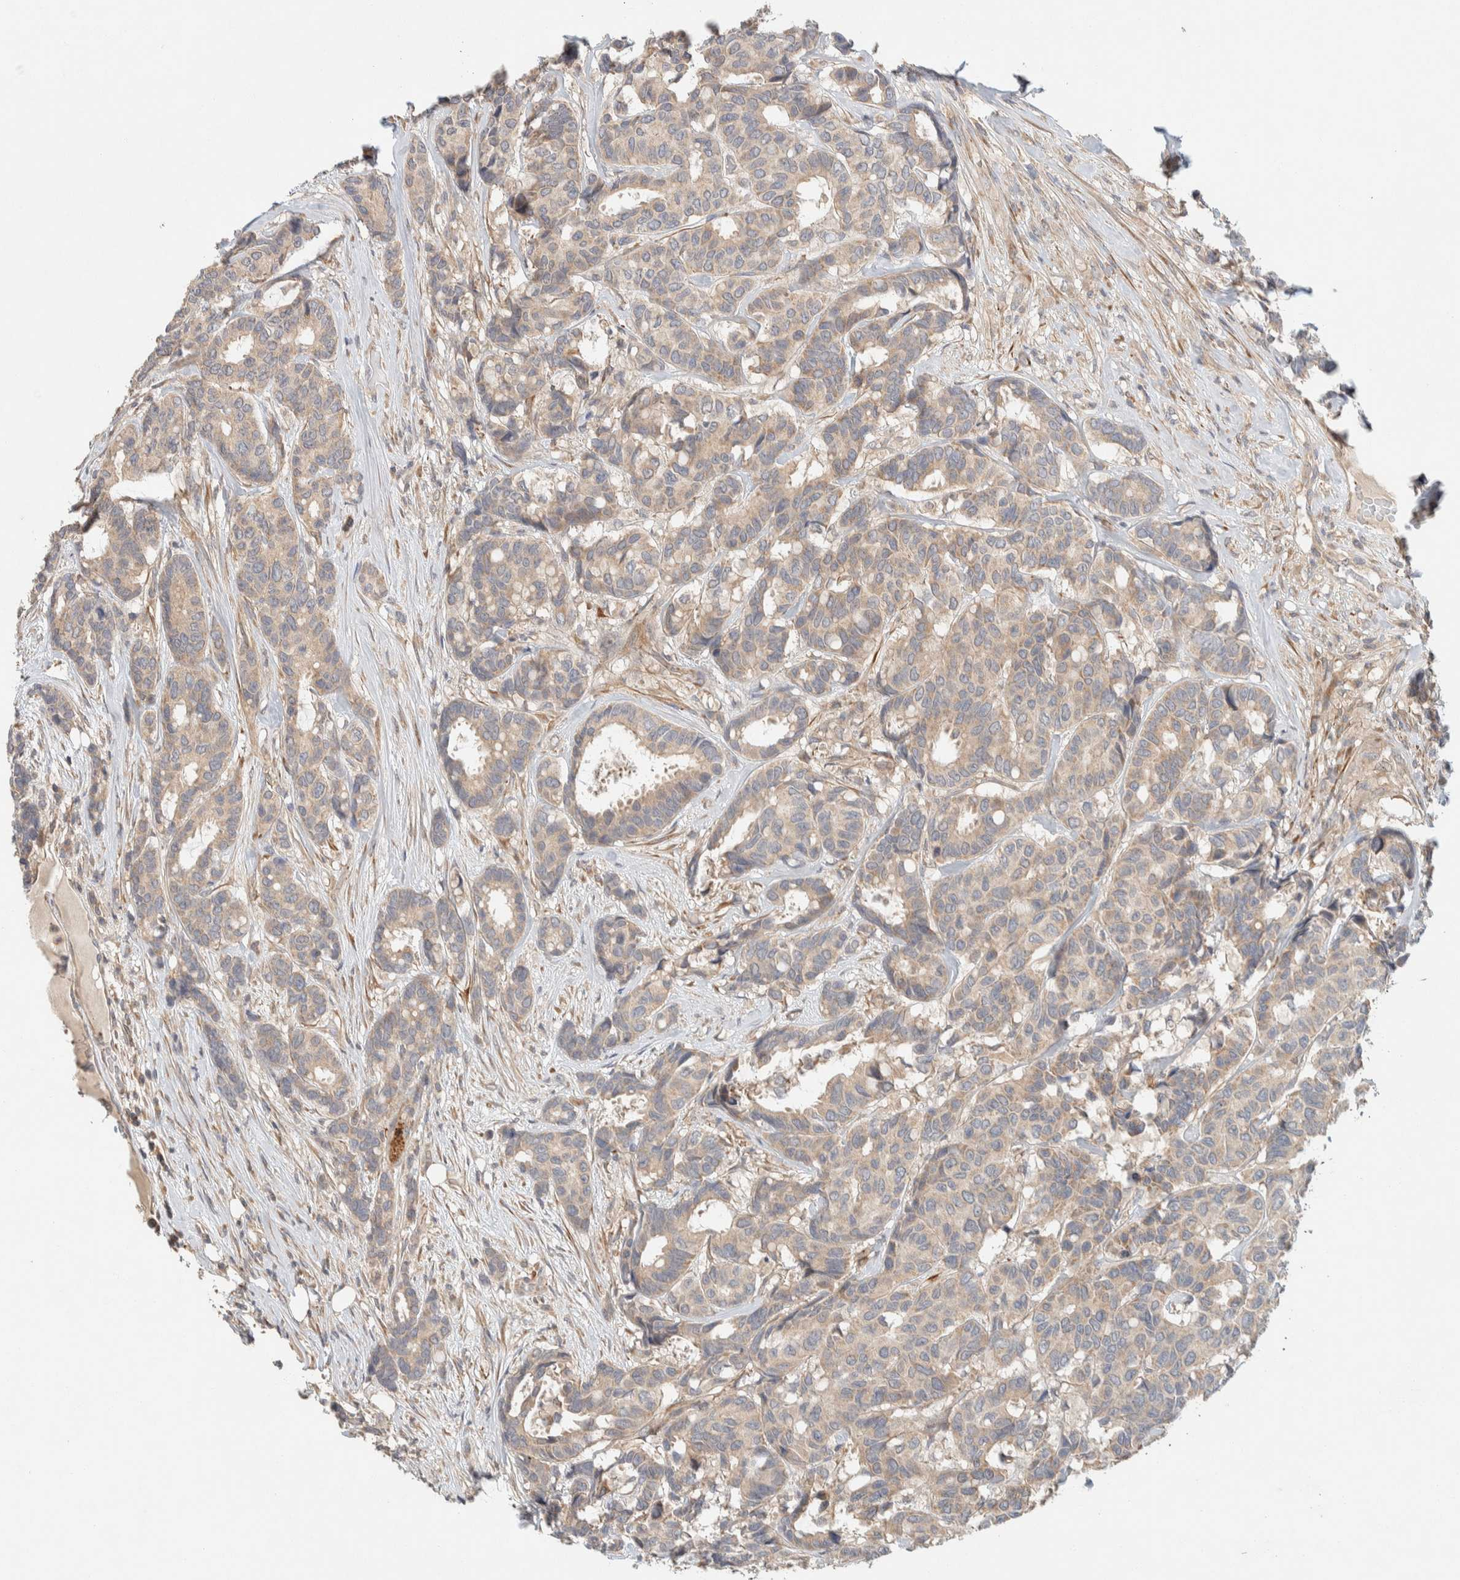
{"staining": {"intensity": "weak", "quantity": ">75%", "location": "cytoplasmic/membranous"}, "tissue": "breast cancer", "cell_type": "Tumor cells", "image_type": "cancer", "snomed": [{"axis": "morphology", "description": "Duct carcinoma"}, {"axis": "topography", "description": "Breast"}], "caption": "Brown immunohistochemical staining in breast cancer shows weak cytoplasmic/membranous positivity in approximately >75% of tumor cells.", "gene": "KIF9", "patient": {"sex": "female", "age": 87}}